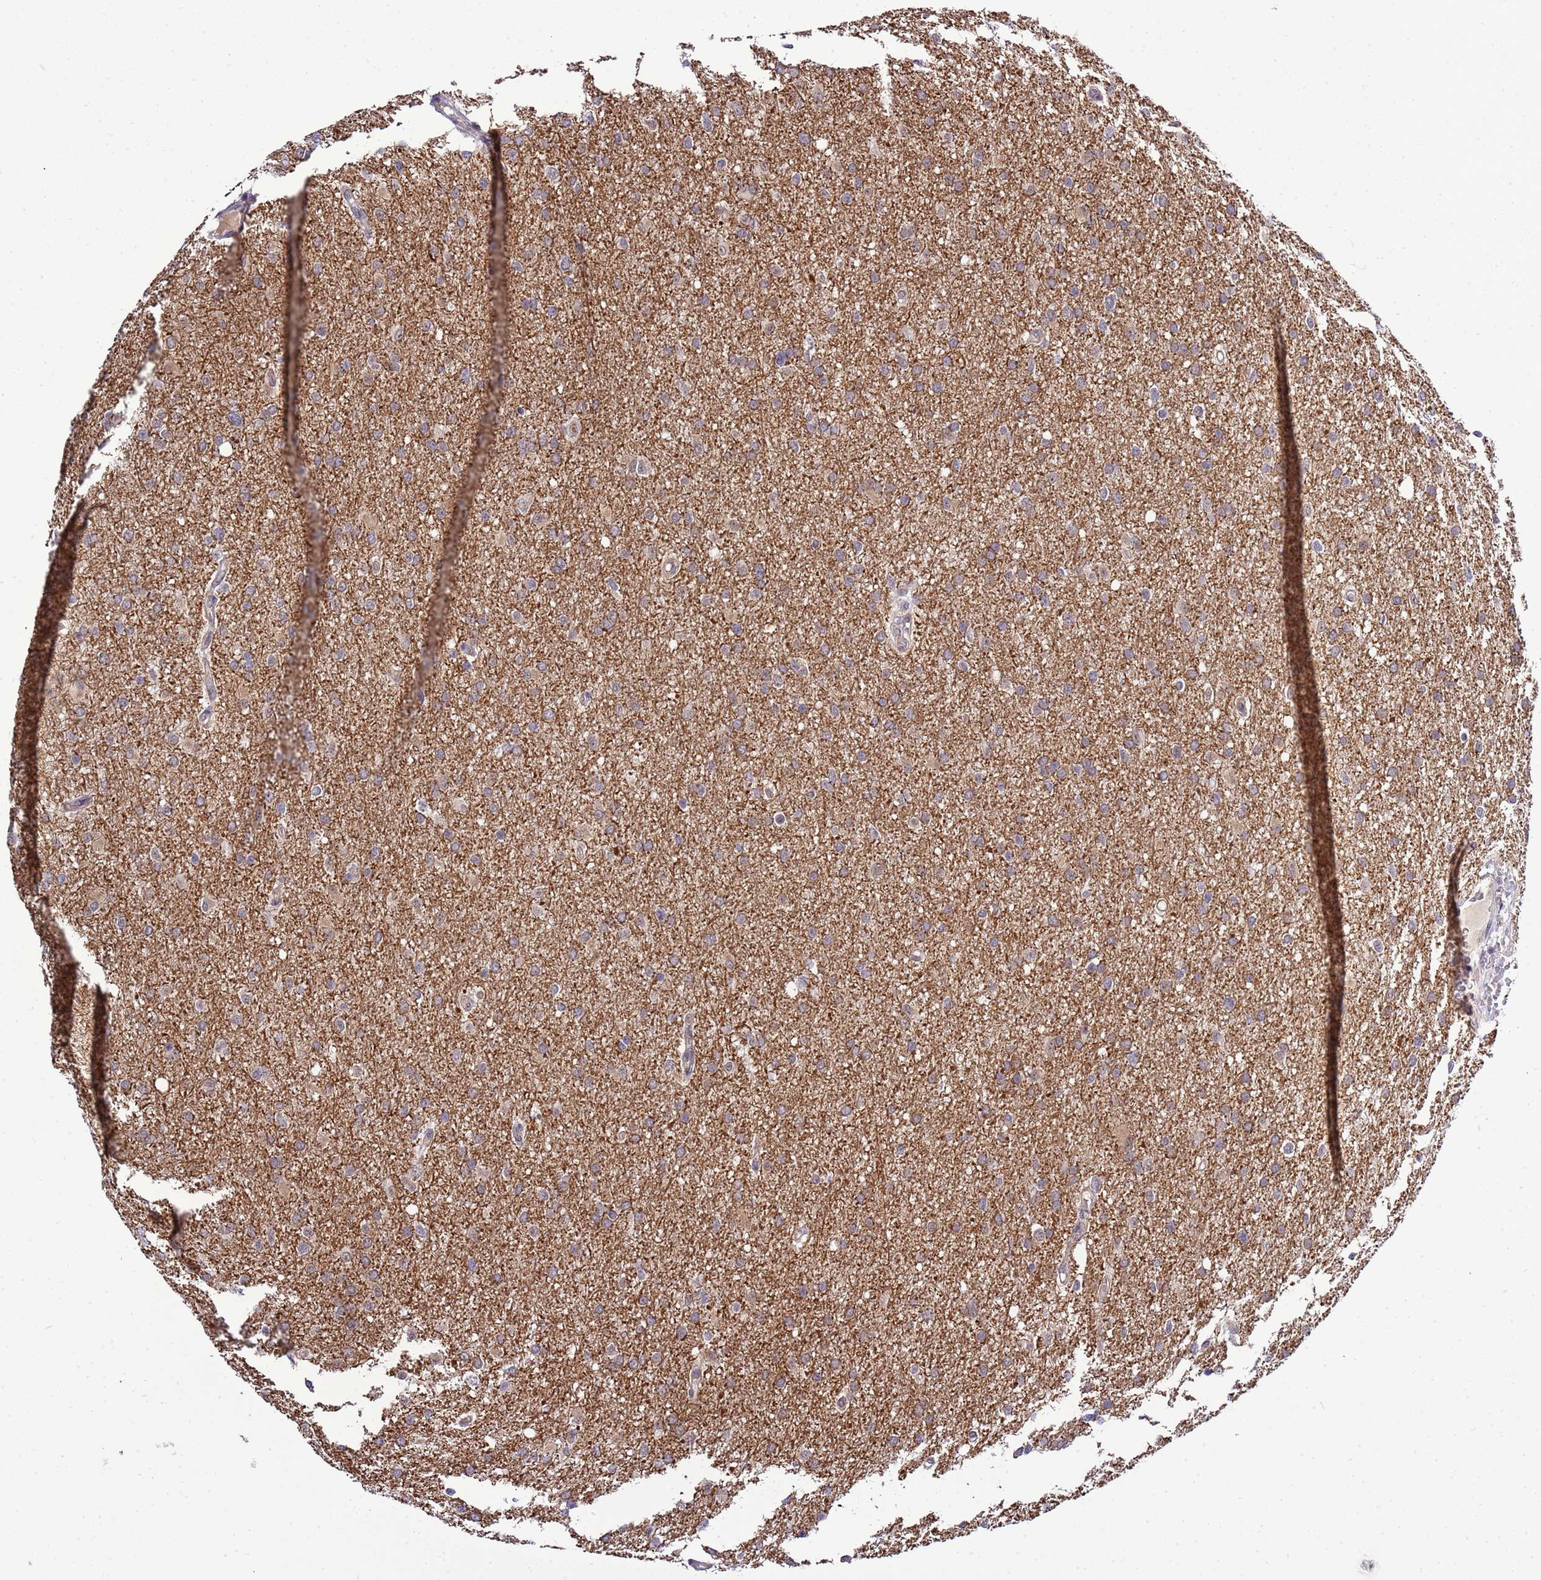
{"staining": {"intensity": "weak", "quantity": "<25%", "location": "nuclear"}, "tissue": "glioma", "cell_type": "Tumor cells", "image_type": "cancer", "snomed": [{"axis": "morphology", "description": "Glioma, malignant, High grade"}, {"axis": "topography", "description": "Cerebral cortex"}], "caption": "There is no significant expression in tumor cells of malignant glioma (high-grade). (DAB (3,3'-diaminobenzidine) immunohistochemistry visualized using brightfield microscopy, high magnification).", "gene": "GEN1", "patient": {"sex": "female", "age": 36}}